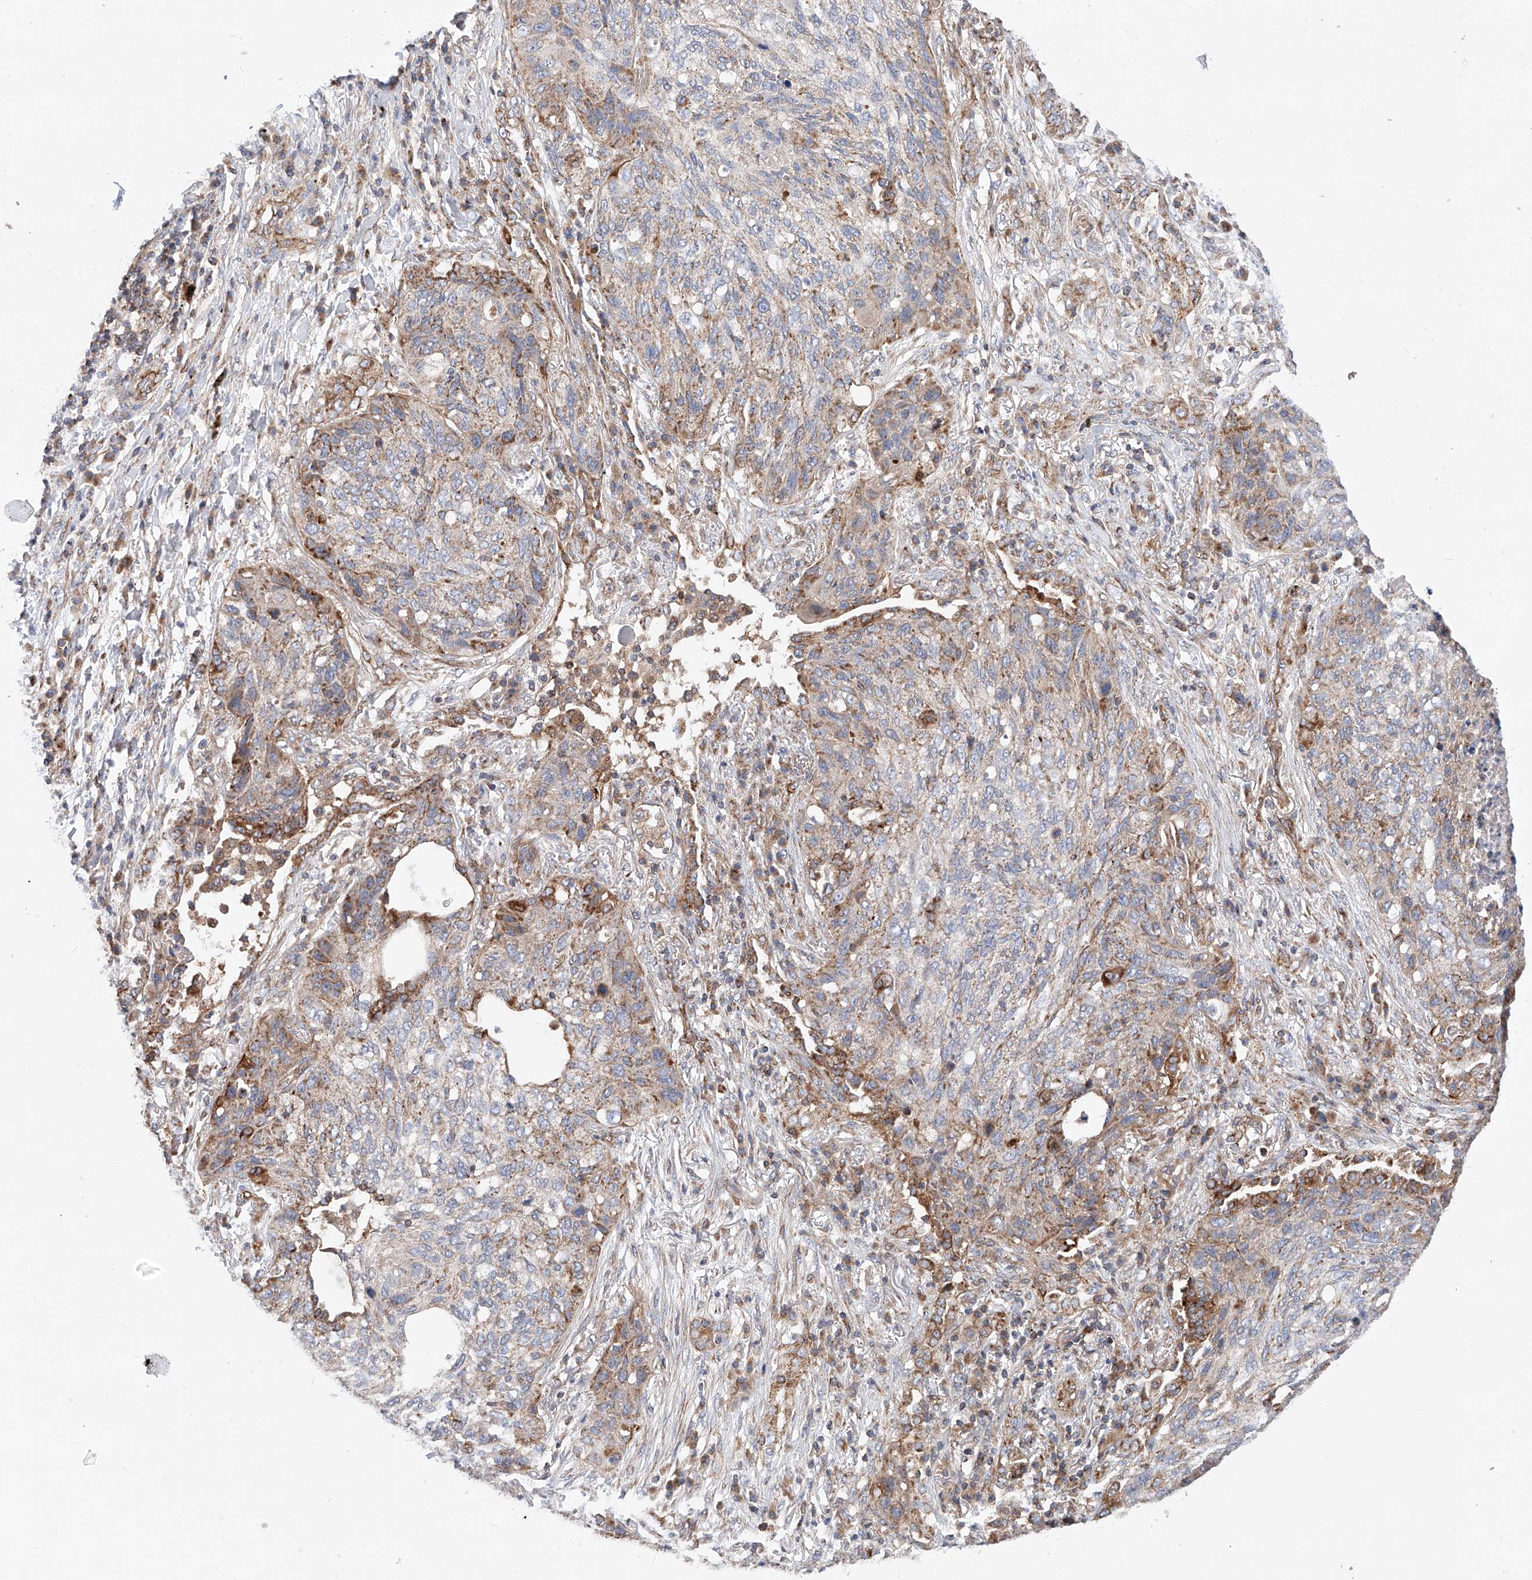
{"staining": {"intensity": "moderate", "quantity": "<25%", "location": "cytoplasmic/membranous"}, "tissue": "lung cancer", "cell_type": "Tumor cells", "image_type": "cancer", "snomed": [{"axis": "morphology", "description": "Squamous cell carcinoma, NOS"}, {"axis": "topography", "description": "Lung"}], "caption": "Approximately <25% of tumor cells in human lung cancer (squamous cell carcinoma) show moderate cytoplasmic/membranous protein expression as visualized by brown immunohistochemical staining.", "gene": "NR1D1", "patient": {"sex": "female", "age": 63}}